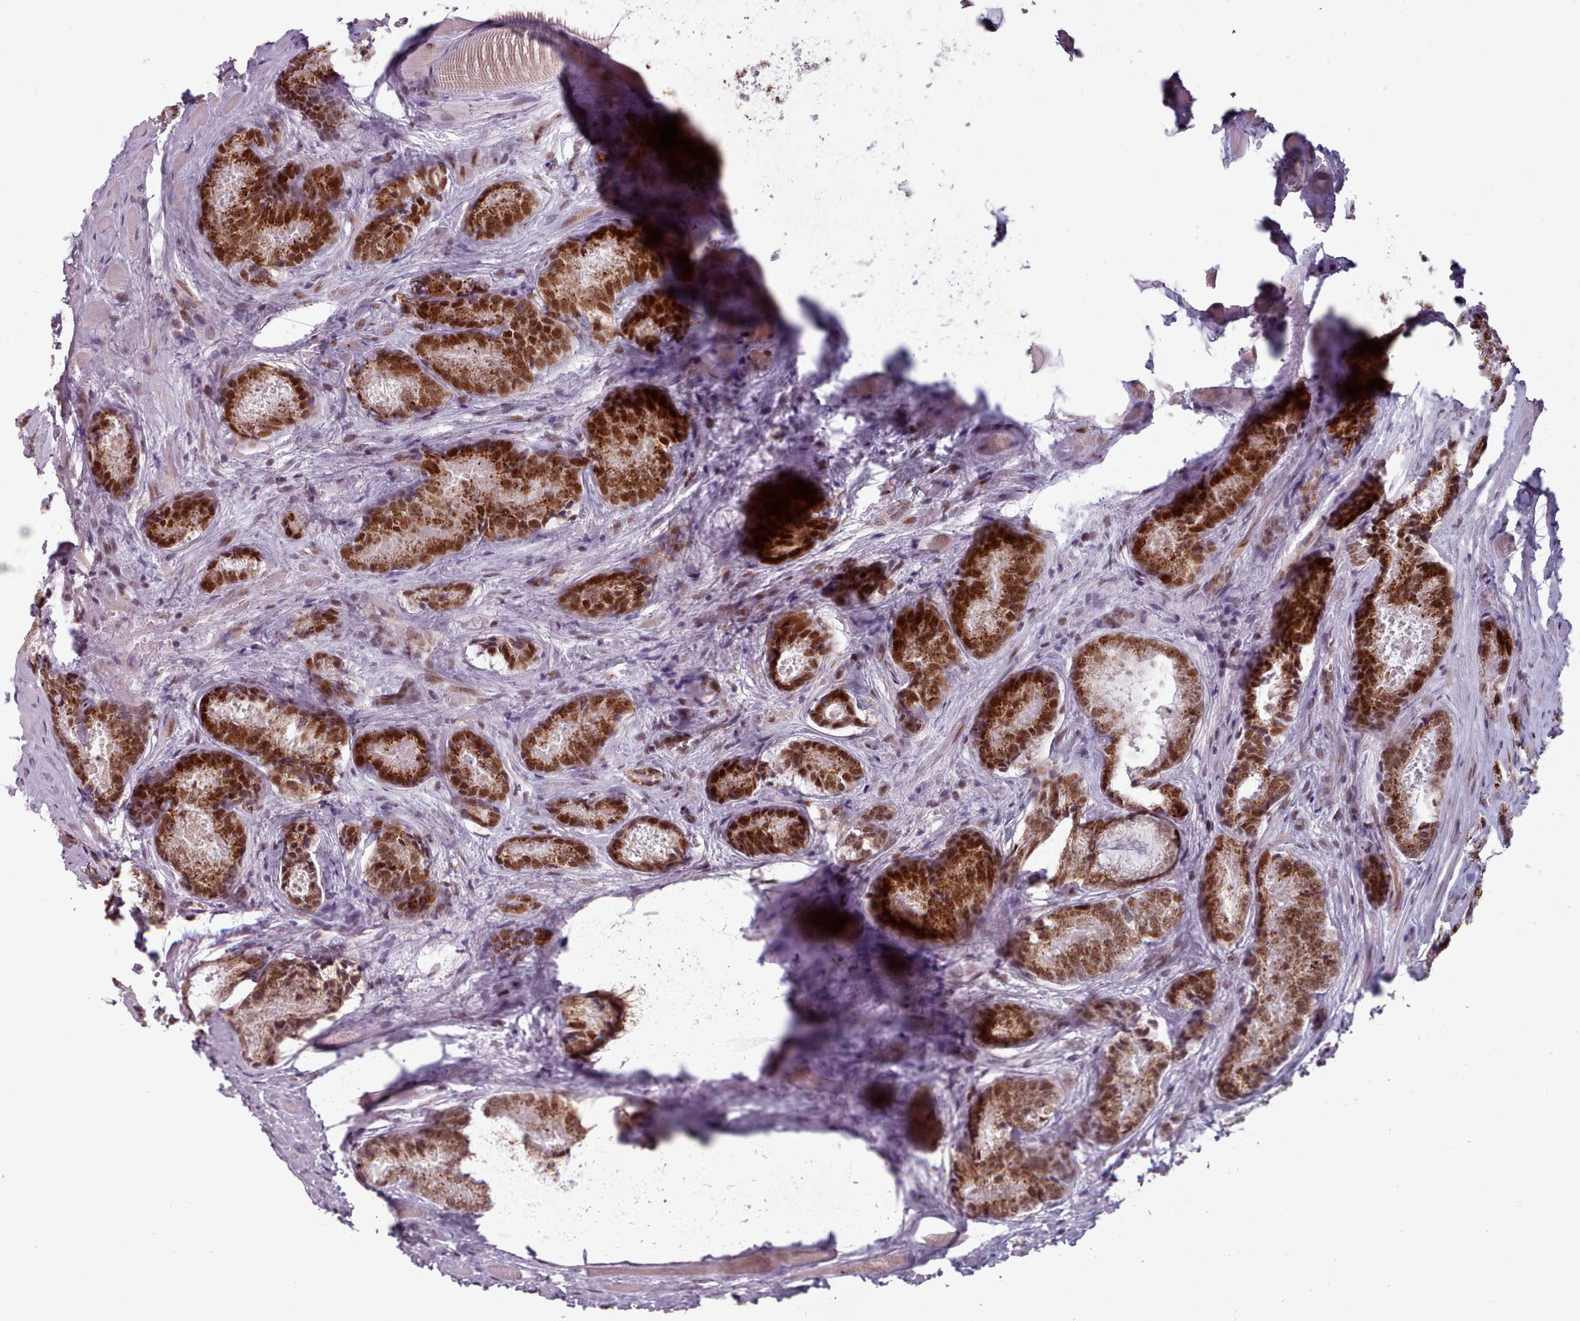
{"staining": {"intensity": "strong", "quantity": ">75%", "location": "cytoplasmic/membranous,nuclear"}, "tissue": "prostate cancer", "cell_type": "Tumor cells", "image_type": "cancer", "snomed": [{"axis": "morphology", "description": "Adenocarcinoma, Low grade"}, {"axis": "topography", "description": "Prostate"}], "caption": "Human prostate cancer (adenocarcinoma (low-grade)) stained with a protein marker reveals strong staining in tumor cells.", "gene": "SRSF9", "patient": {"sex": "male", "age": 68}}